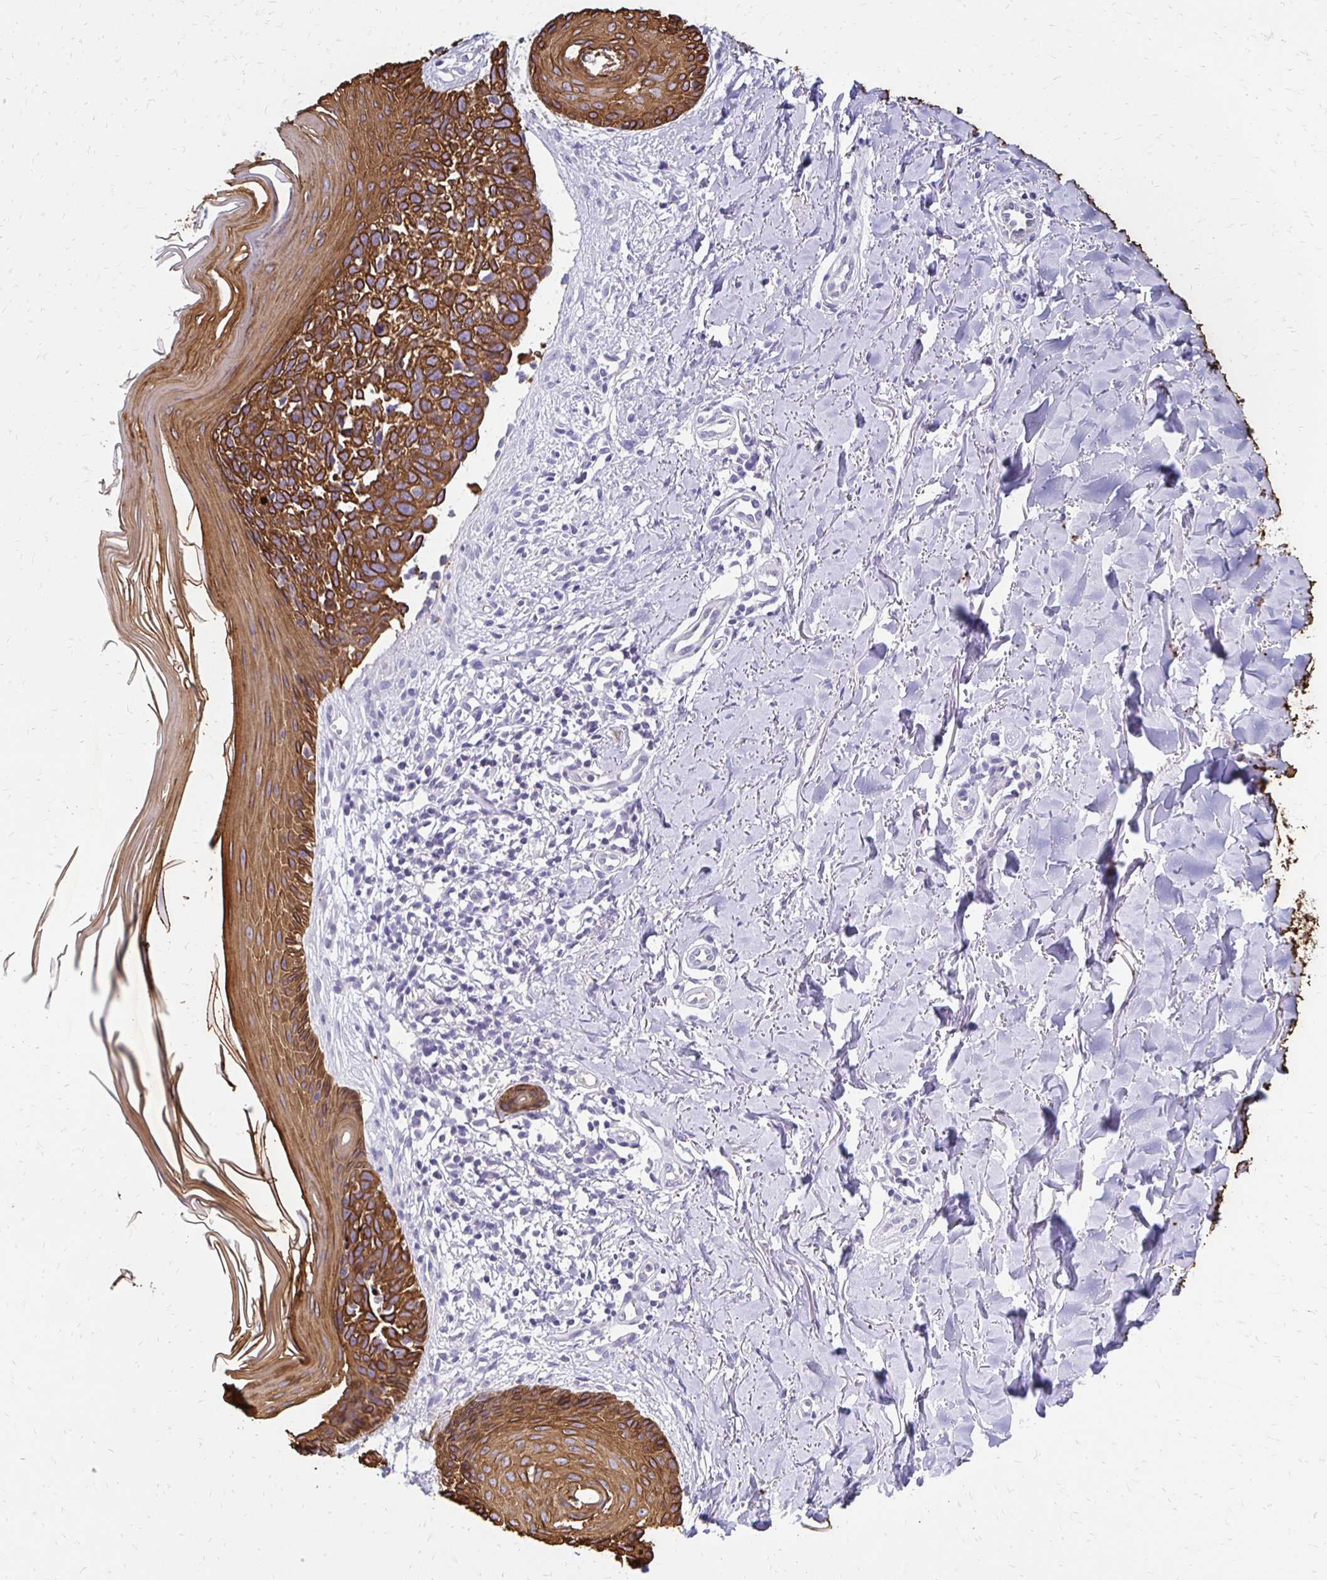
{"staining": {"intensity": "strong", "quantity": ">75%", "location": "cytoplasmic/membranous"}, "tissue": "skin cancer", "cell_type": "Tumor cells", "image_type": "cancer", "snomed": [{"axis": "morphology", "description": "Basal cell carcinoma"}, {"axis": "topography", "description": "Skin"}], "caption": "Tumor cells exhibit high levels of strong cytoplasmic/membranous expression in about >75% of cells in human skin basal cell carcinoma. (Brightfield microscopy of DAB IHC at high magnification).", "gene": "C1QTNF2", "patient": {"sex": "female", "age": 45}}